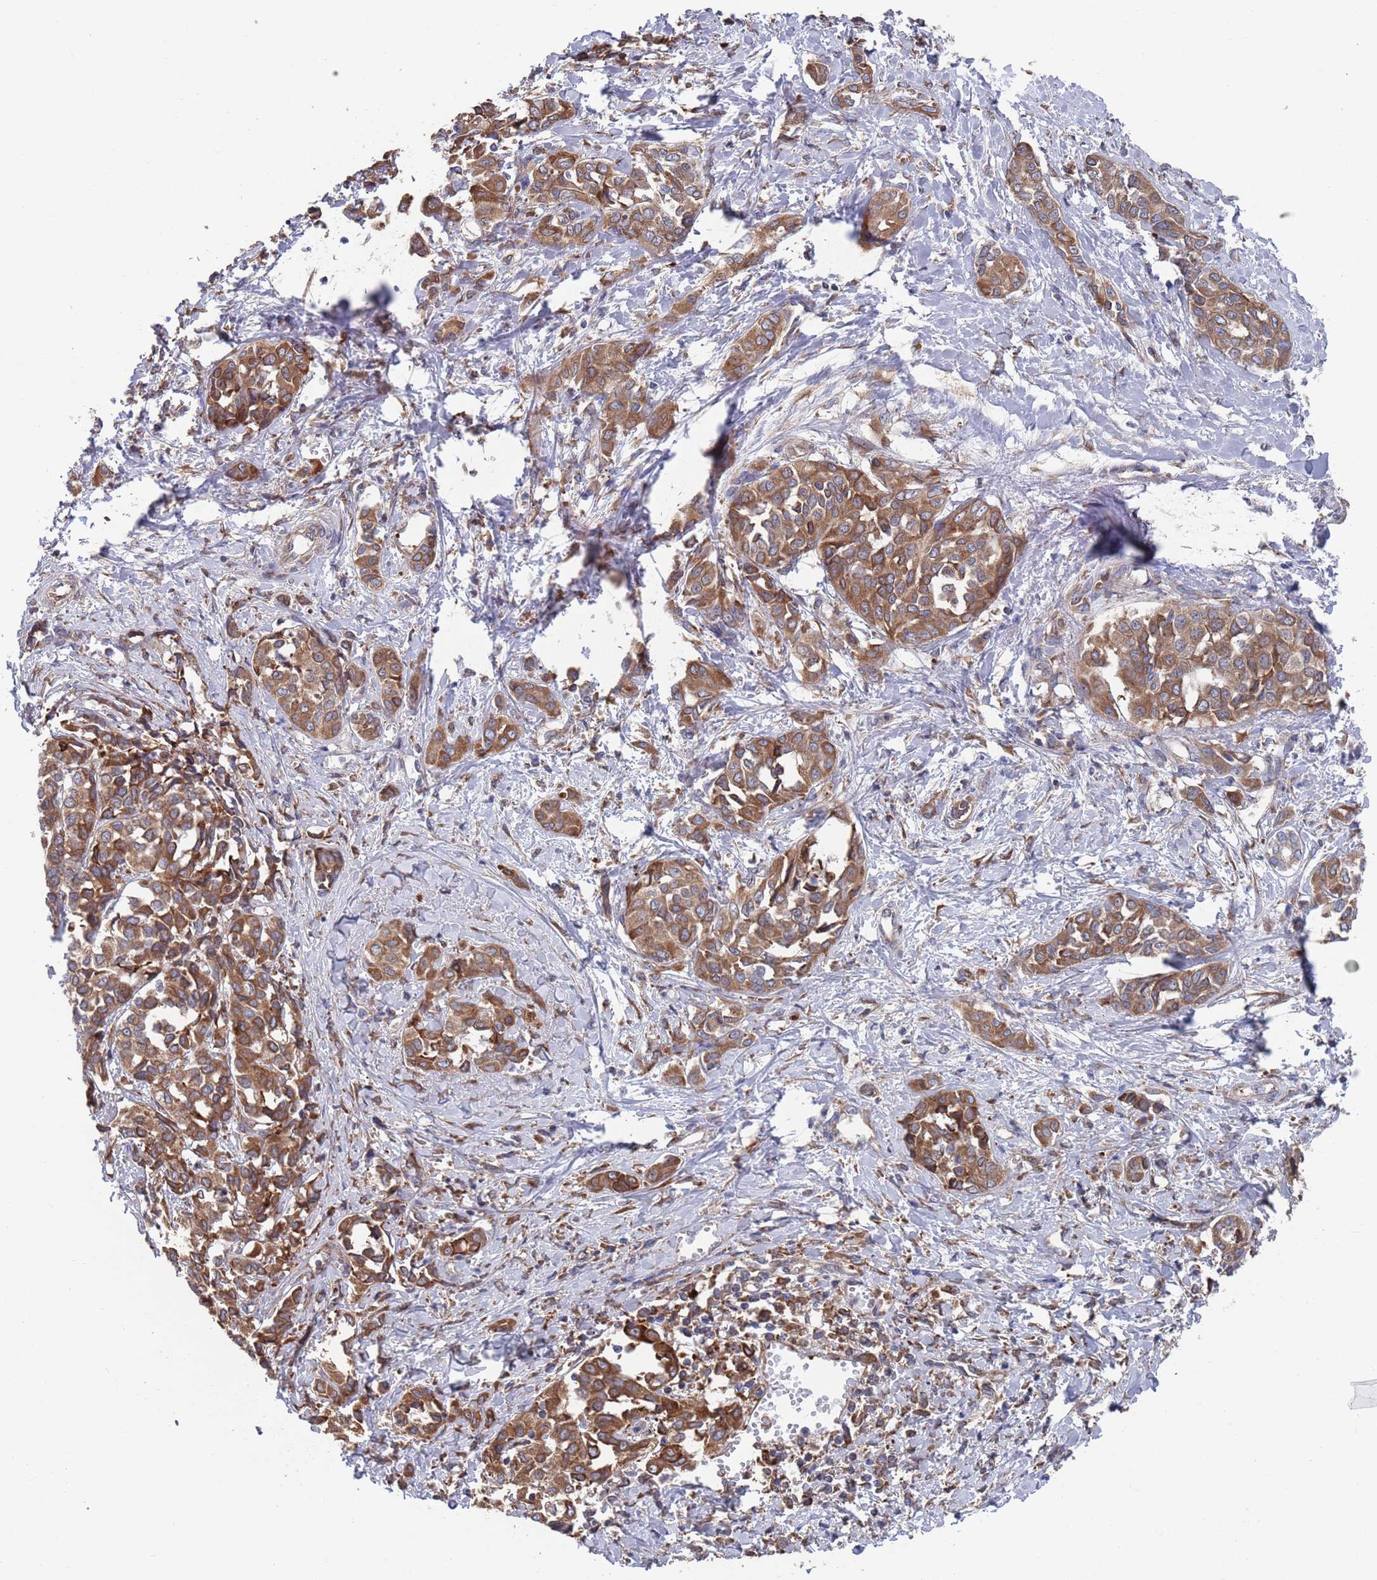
{"staining": {"intensity": "moderate", "quantity": ">75%", "location": "cytoplasmic/membranous"}, "tissue": "liver cancer", "cell_type": "Tumor cells", "image_type": "cancer", "snomed": [{"axis": "morphology", "description": "Cholangiocarcinoma"}, {"axis": "topography", "description": "Liver"}], "caption": "Immunohistochemical staining of human liver cancer reveals medium levels of moderate cytoplasmic/membranous protein expression in approximately >75% of tumor cells.", "gene": "GID8", "patient": {"sex": "female", "age": 77}}